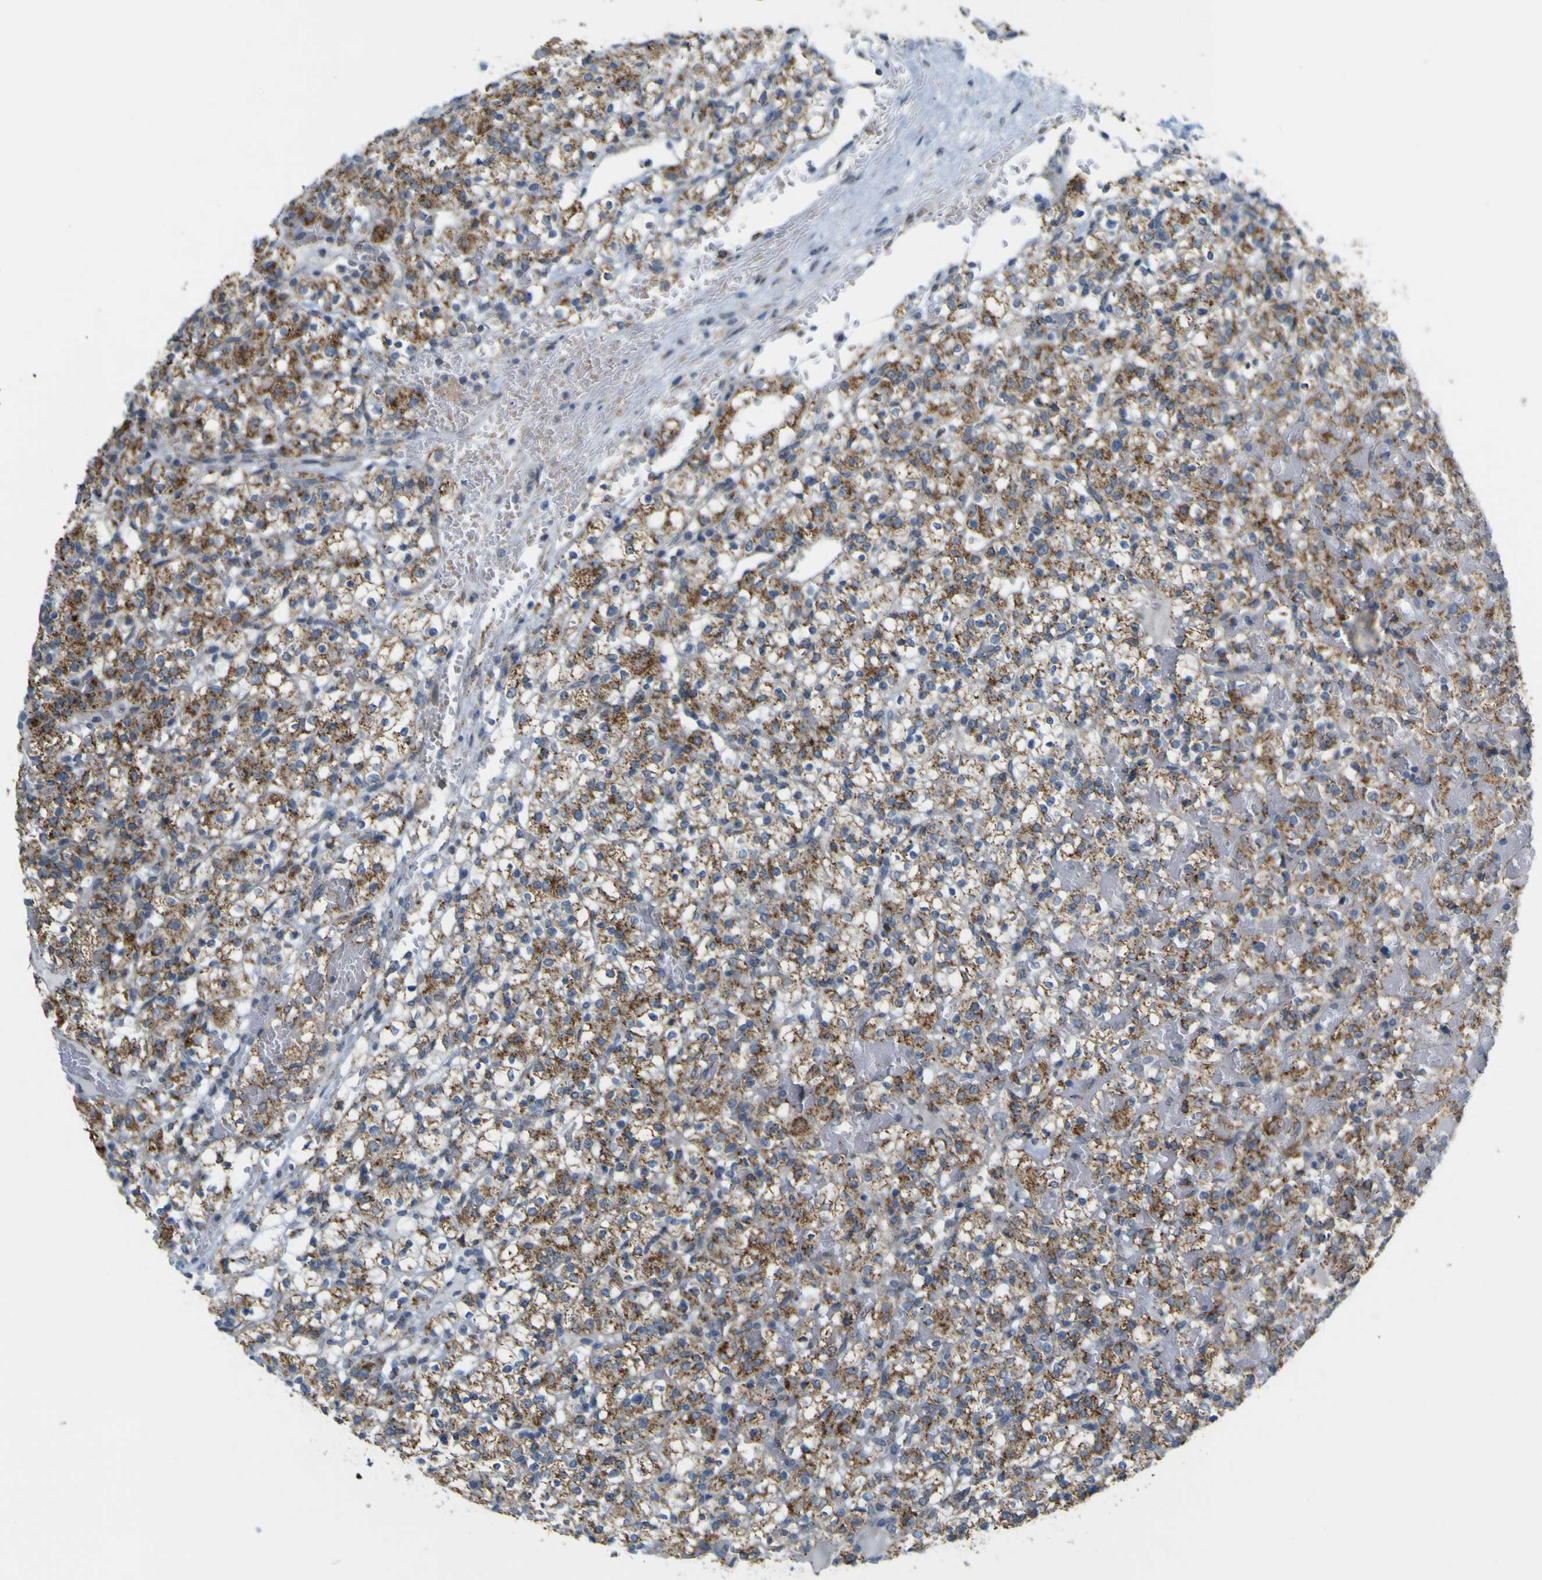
{"staining": {"intensity": "moderate", "quantity": ">75%", "location": "cytoplasmic/membranous"}, "tissue": "renal cancer", "cell_type": "Tumor cells", "image_type": "cancer", "snomed": [{"axis": "morphology", "description": "Normal tissue, NOS"}, {"axis": "morphology", "description": "Adenocarcinoma, NOS"}, {"axis": "topography", "description": "Kidney"}], "caption": "Adenocarcinoma (renal) was stained to show a protein in brown. There is medium levels of moderate cytoplasmic/membranous expression in about >75% of tumor cells.", "gene": "ACBD5", "patient": {"sex": "female", "age": 72}}